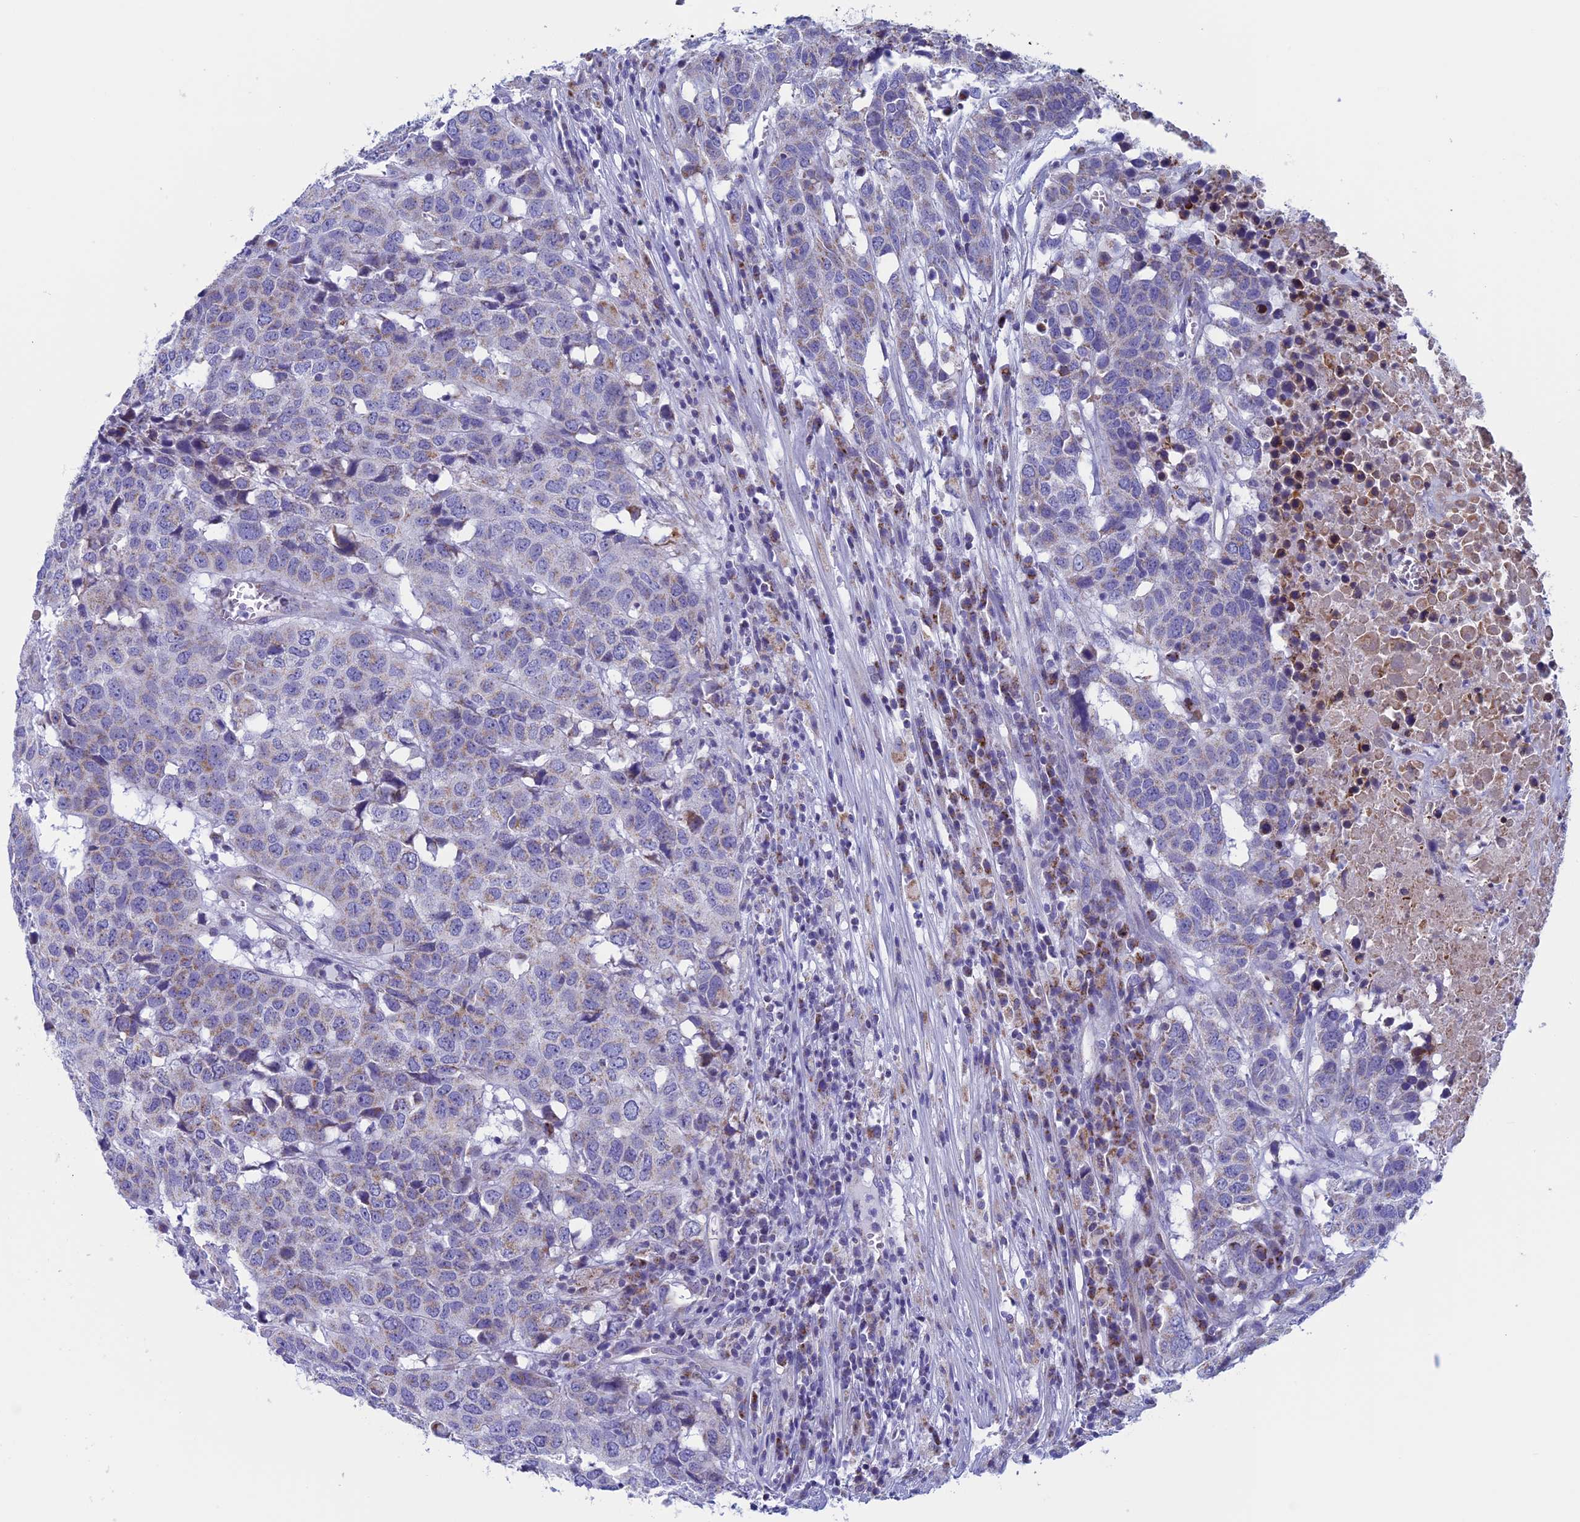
{"staining": {"intensity": "weak", "quantity": "25%-75%", "location": "cytoplasmic/membranous"}, "tissue": "head and neck cancer", "cell_type": "Tumor cells", "image_type": "cancer", "snomed": [{"axis": "morphology", "description": "Squamous cell carcinoma, NOS"}, {"axis": "topography", "description": "Head-Neck"}], "caption": "Immunohistochemical staining of head and neck squamous cell carcinoma demonstrates low levels of weak cytoplasmic/membranous protein staining in approximately 25%-75% of tumor cells.", "gene": "NDUFB9", "patient": {"sex": "male", "age": 66}}